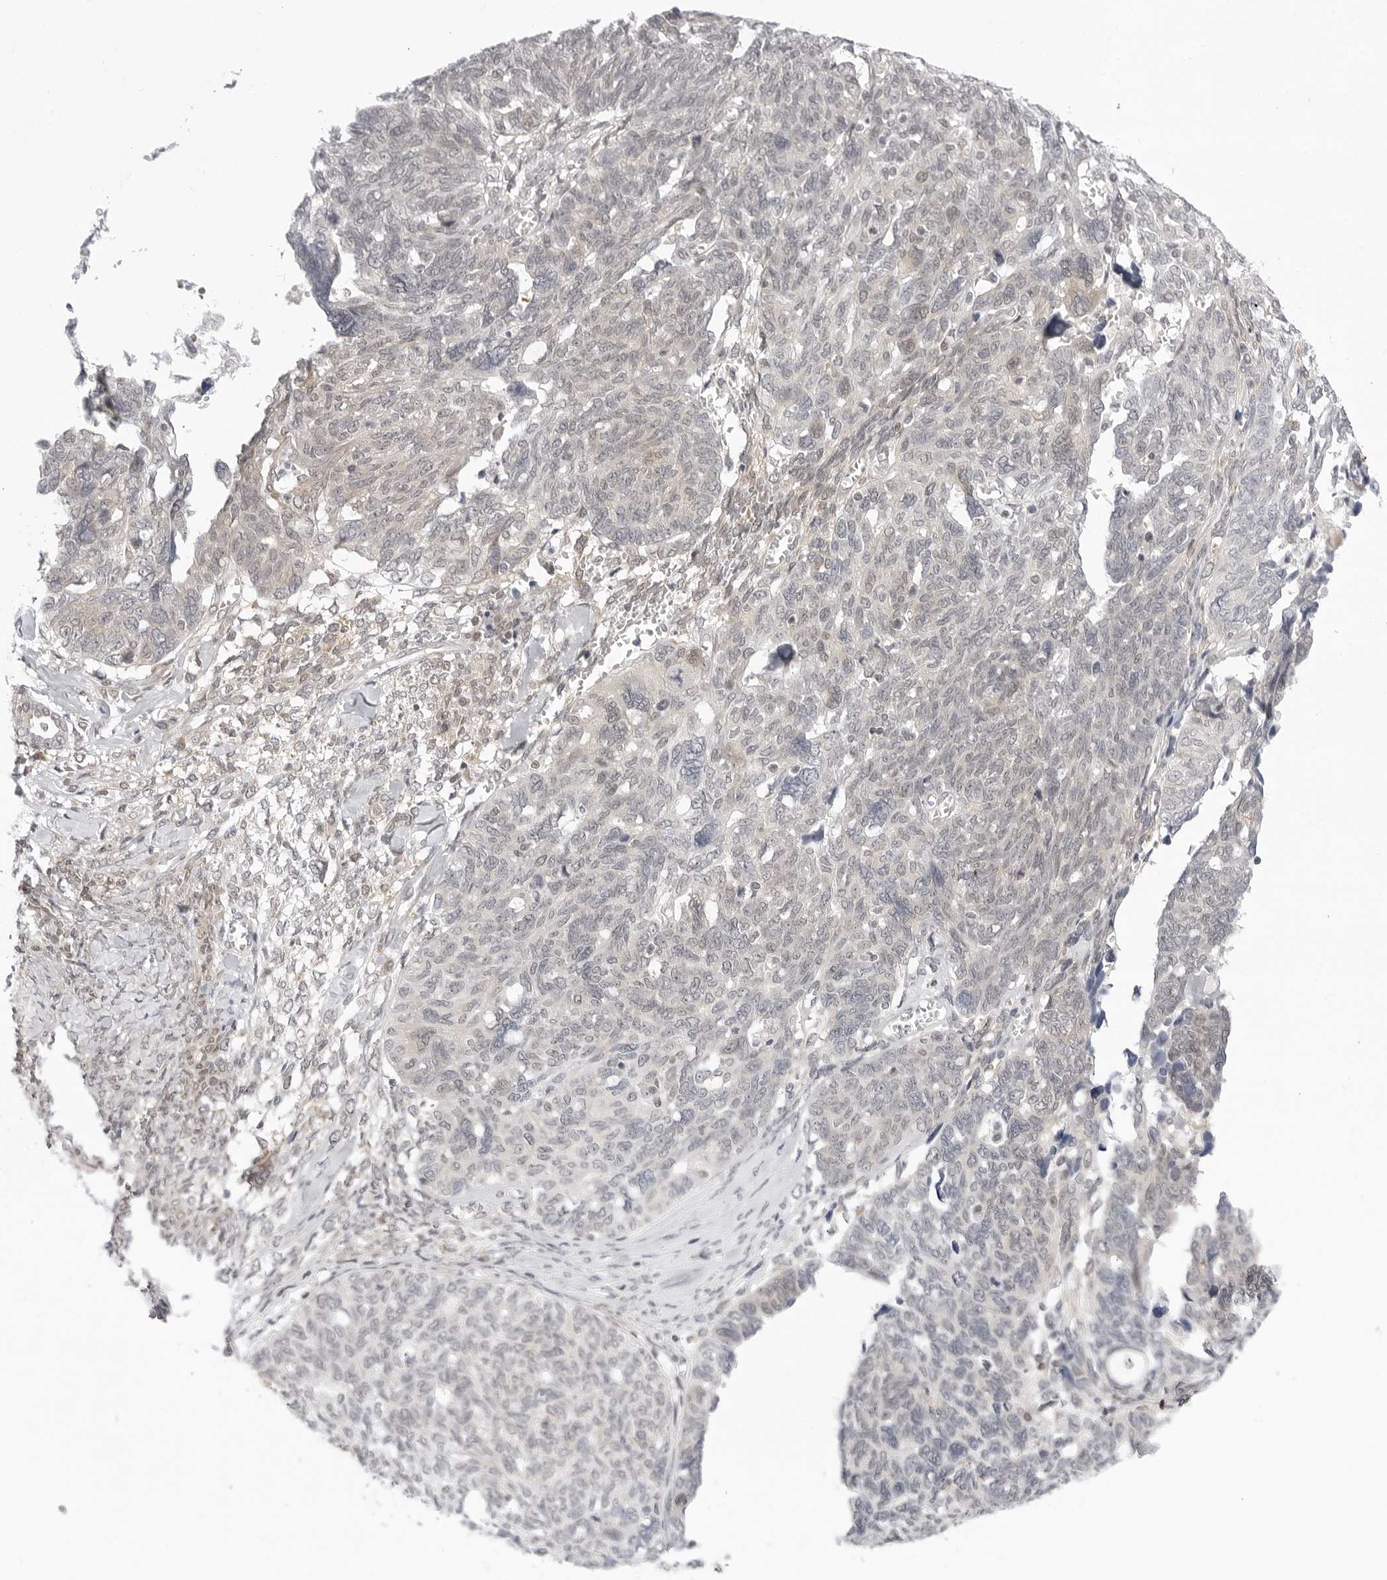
{"staining": {"intensity": "moderate", "quantity": "25%-75%", "location": "cytoplasmic/membranous"}, "tissue": "ovarian cancer", "cell_type": "Tumor cells", "image_type": "cancer", "snomed": [{"axis": "morphology", "description": "Cystadenocarcinoma, serous, NOS"}, {"axis": "topography", "description": "Ovary"}], "caption": "Tumor cells demonstrate medium levels of moderate cytoplasmic/membranous staining in about 25%-75% of cells in ovarian cancer.", "gene": "PPP2R5C", "patient": {"sex": "female", "age": 79}}